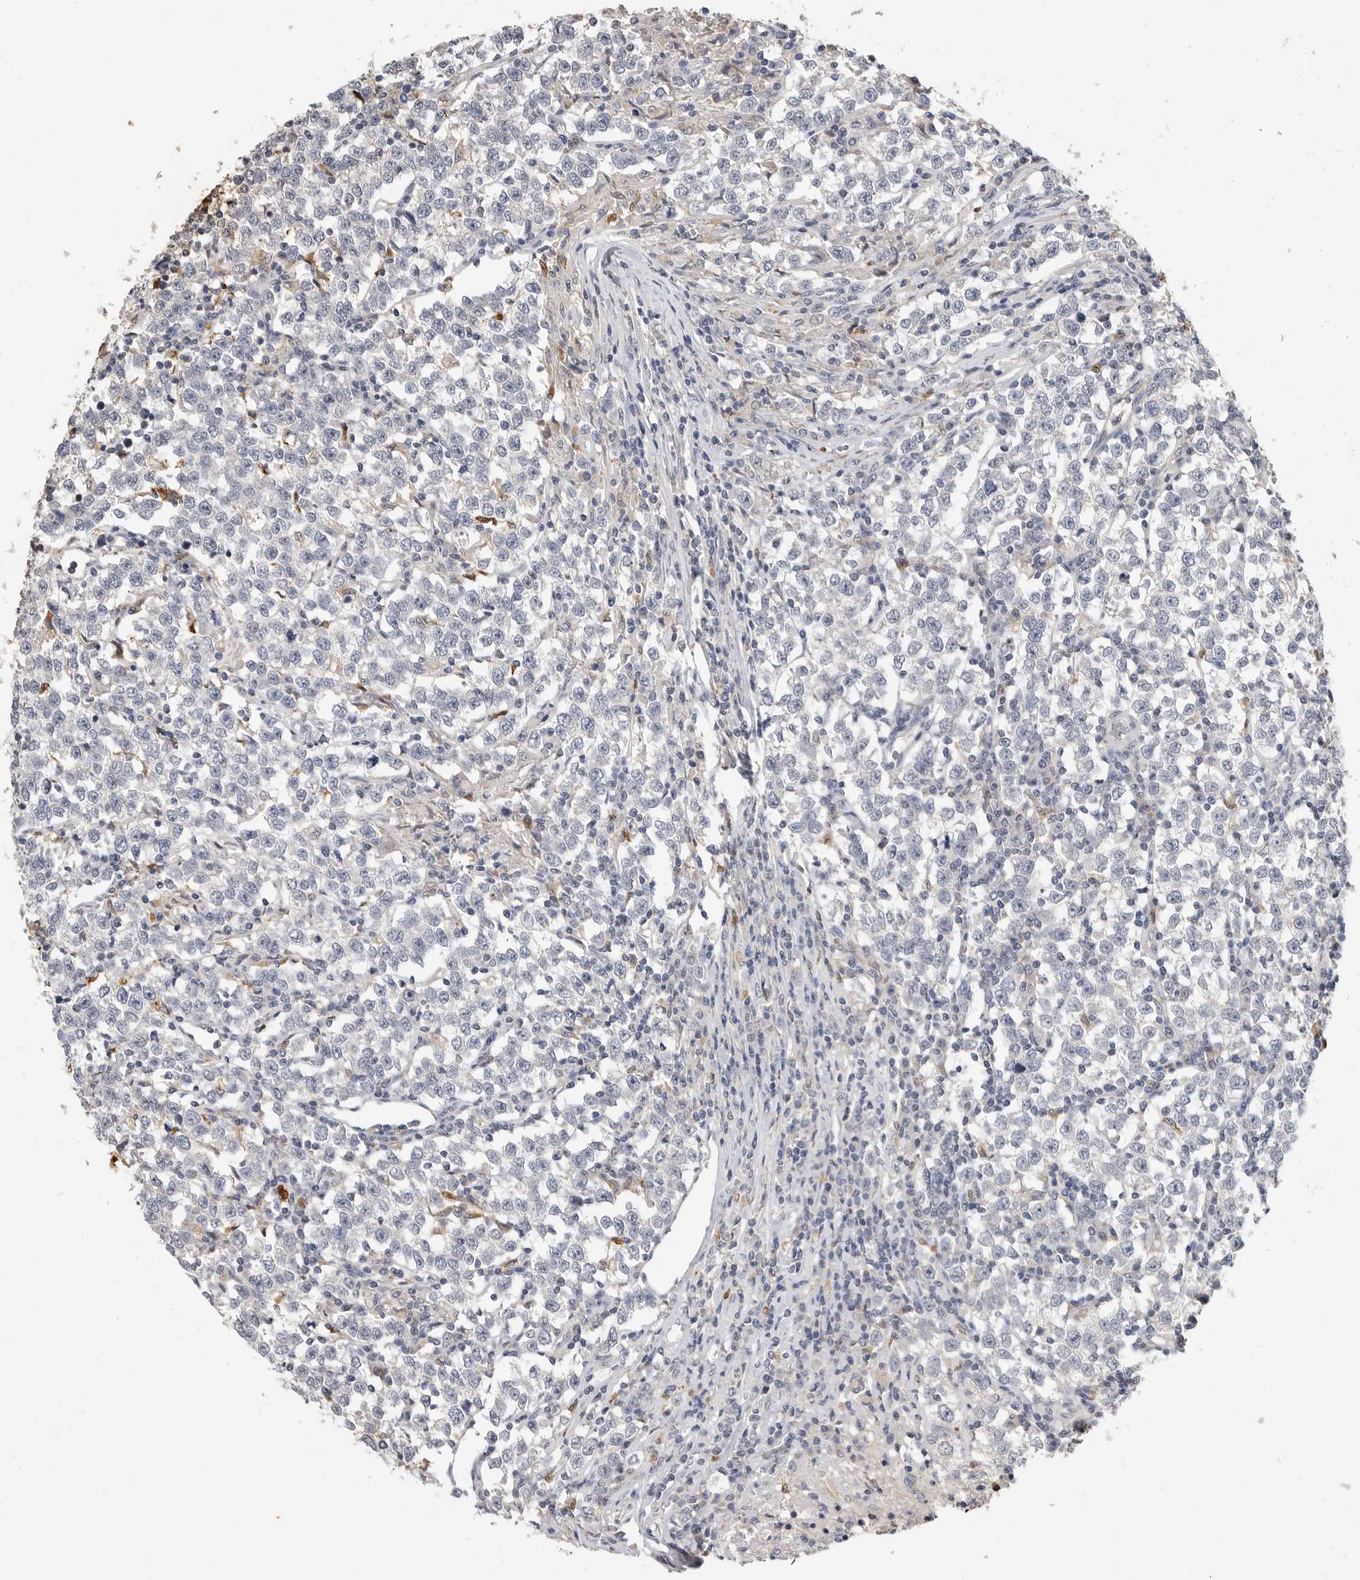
{"staining": {"intensity": "negative", "quantity": "none", "location": "none"}, "tissue": "testis cancer", "cell_type": "Tumor cells", "image_type": "cancer", "snomed": [{"axis": "morphology", "description": "Normal tissue, NOS"}, {"axis": "morphology", "description": "Seminoma, NOS"}, {"axis": "topography", "description": "Testis"}], "caption": "Tumor cells are negative for brown protein staining in testis cancer (seminoma).", "gene": "LTBR", "patient": {"sex": "male", "age": 43}}